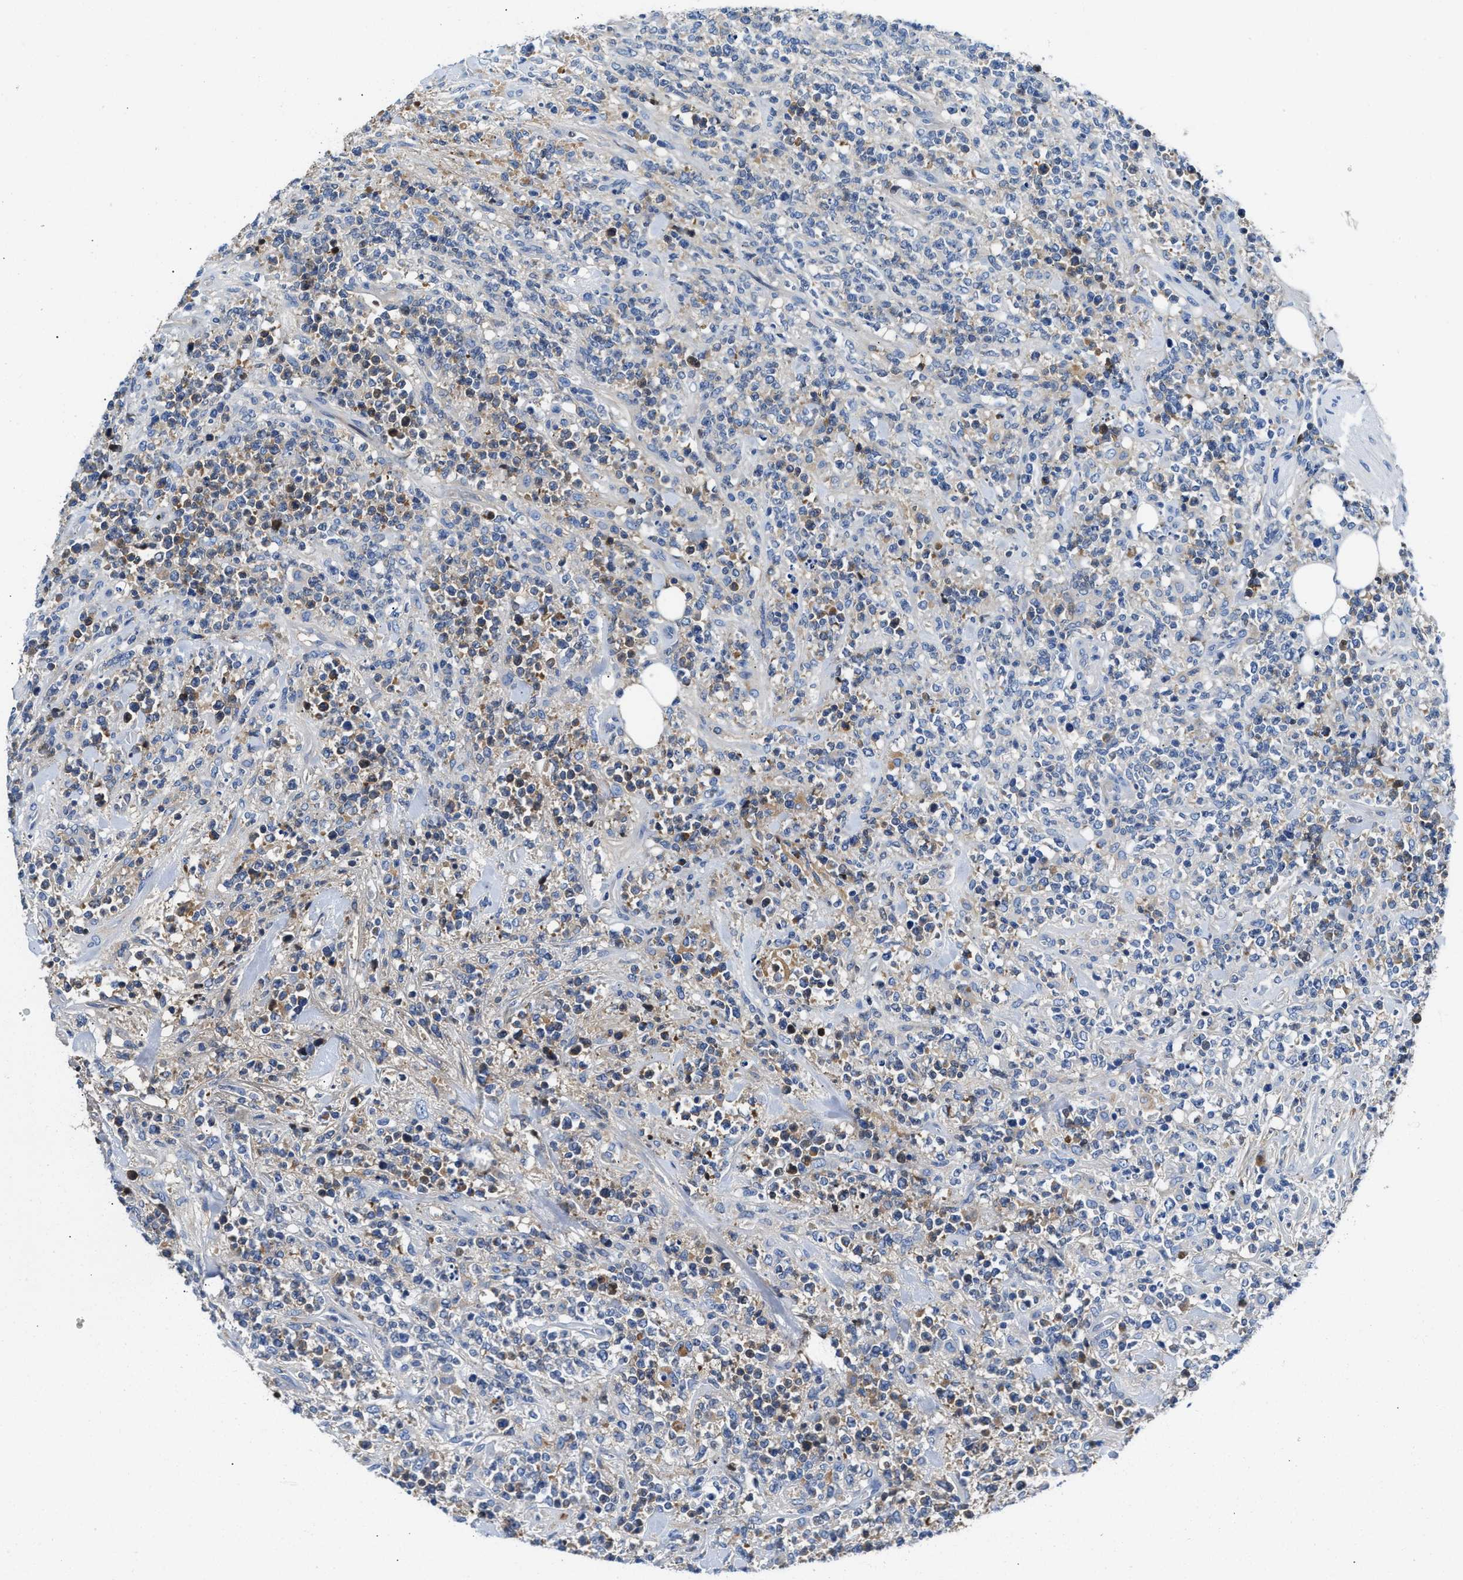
{"staining": {"intensity": "moderate", "quantity": "<25%", "location": "cytoplasmic/membranous"}, "tissue": "lymphoma", "cell_type": "Tumor cells", "image_type": "cancer", "snomed": [{"axis": "morphology", "description": "Malignant lymphoma, non-Hodgkin's type, High grade"}, {"axis": "topography", "description": "Soft tissue"}], "caption": "Protein staining of high-grade malignant lymphoma, non-Hodgkin's type tissue exhibits moderate cytoplasmic/membranous expression in approximately <25% of tumor cells. (DAB (3,3'-diaminobenzidine) IHC with brightfield microscopy, high magnification).", "gene": "GC", "patient": {"sex": "male", "age": 18}}